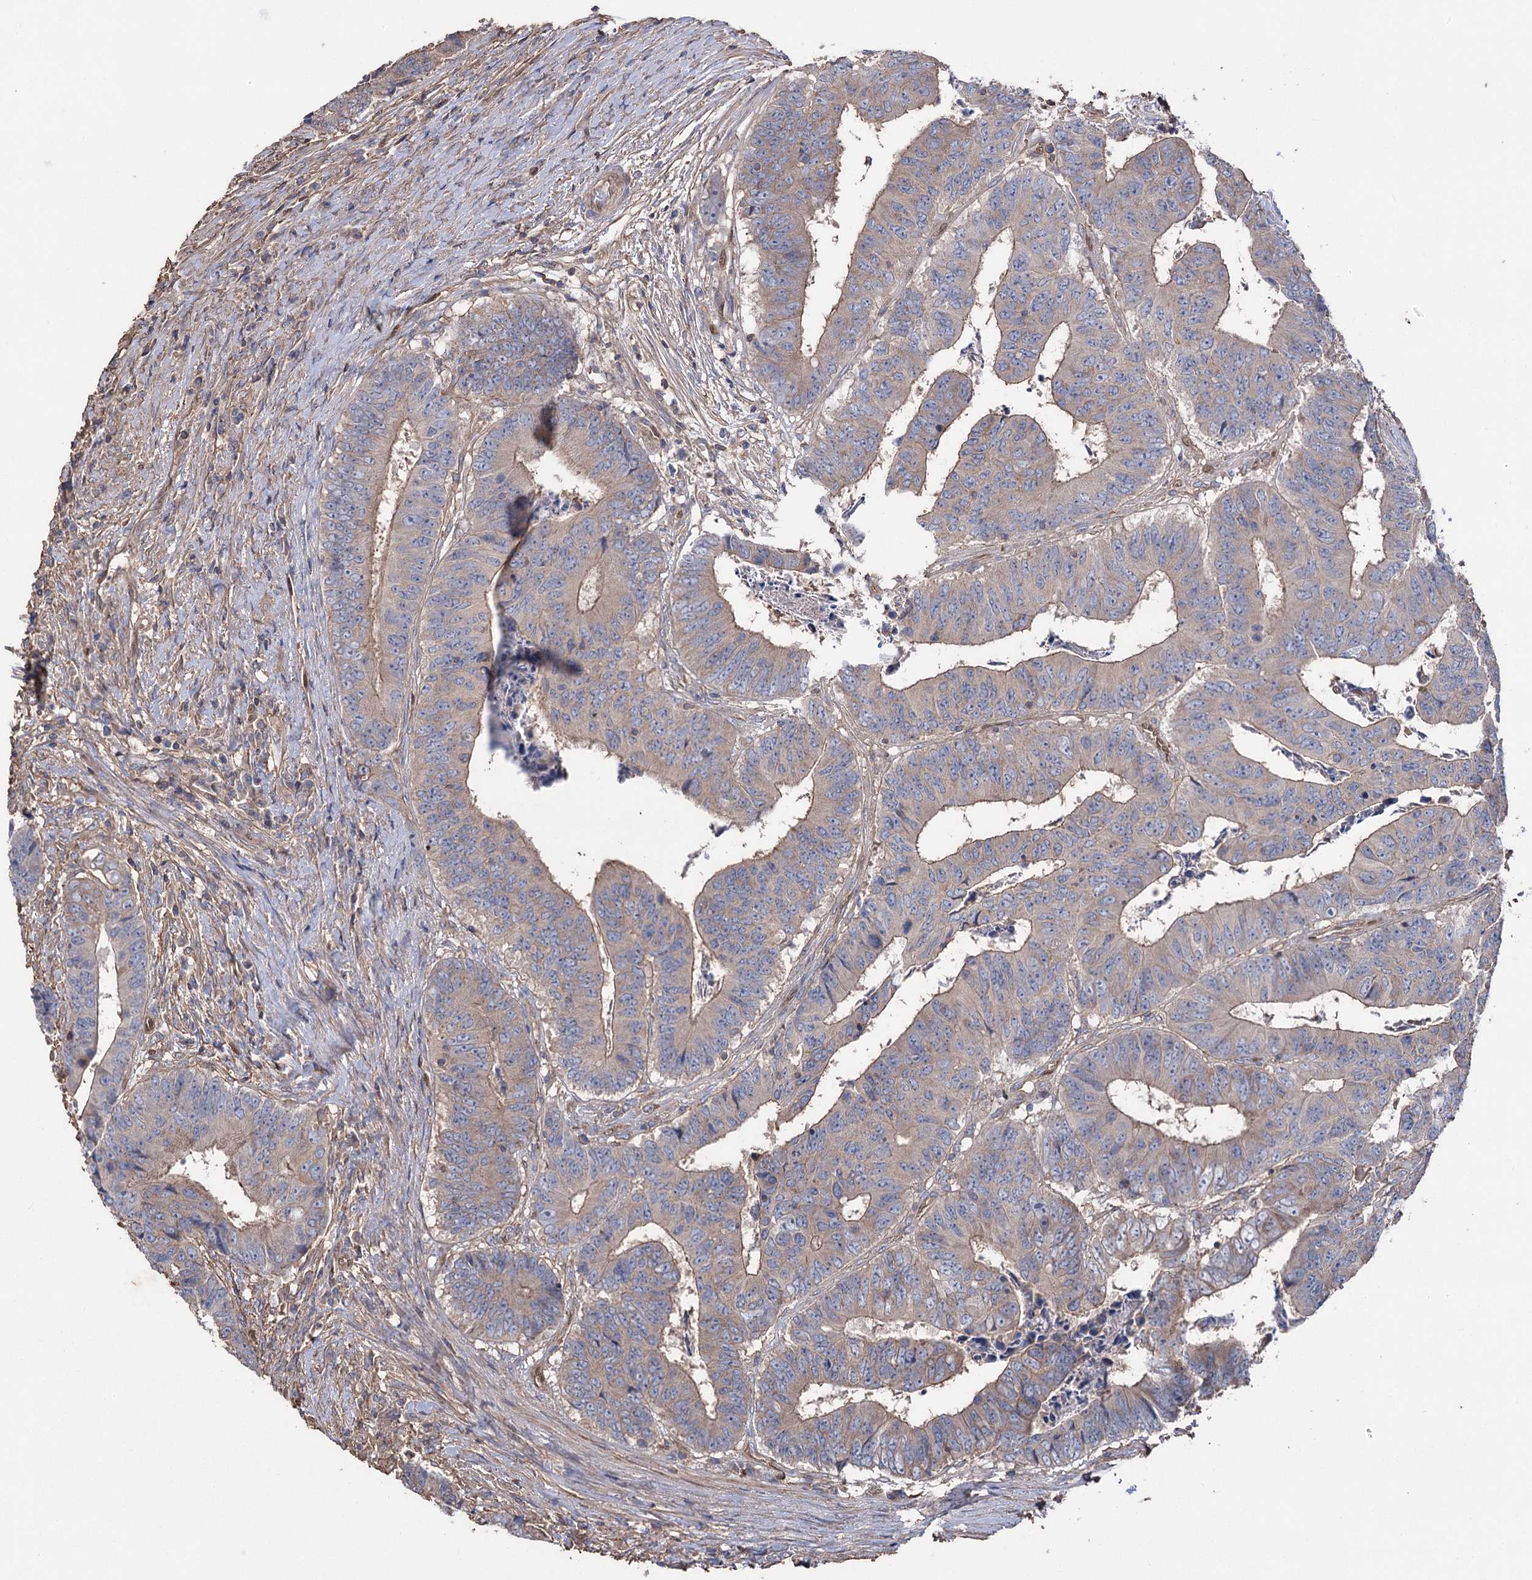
{"staining": {"intensity": "weak", "quantity": "25%-75%", "location": "cytoplasmic/membranous"}, "tissue": "colorectal cancer", "cell_type": "Tumor cells", "image_type": "cancer", "snomed": [{"axis": "morphology", "description": "Adenocarcinoma, NOS"}, {"axis": "topography", "description": "Rectum"}], "caption": "This photomicrograph displays colorectal cancer stained with immunohistochemistry to label a protein in brown. The cytoplasmic/membranous of tumor cells show weak positivity for the protein. Nuclei are counter-stained blue.", "gene": "FAM13B", "patient": {"sex": "male", "age": 84}}